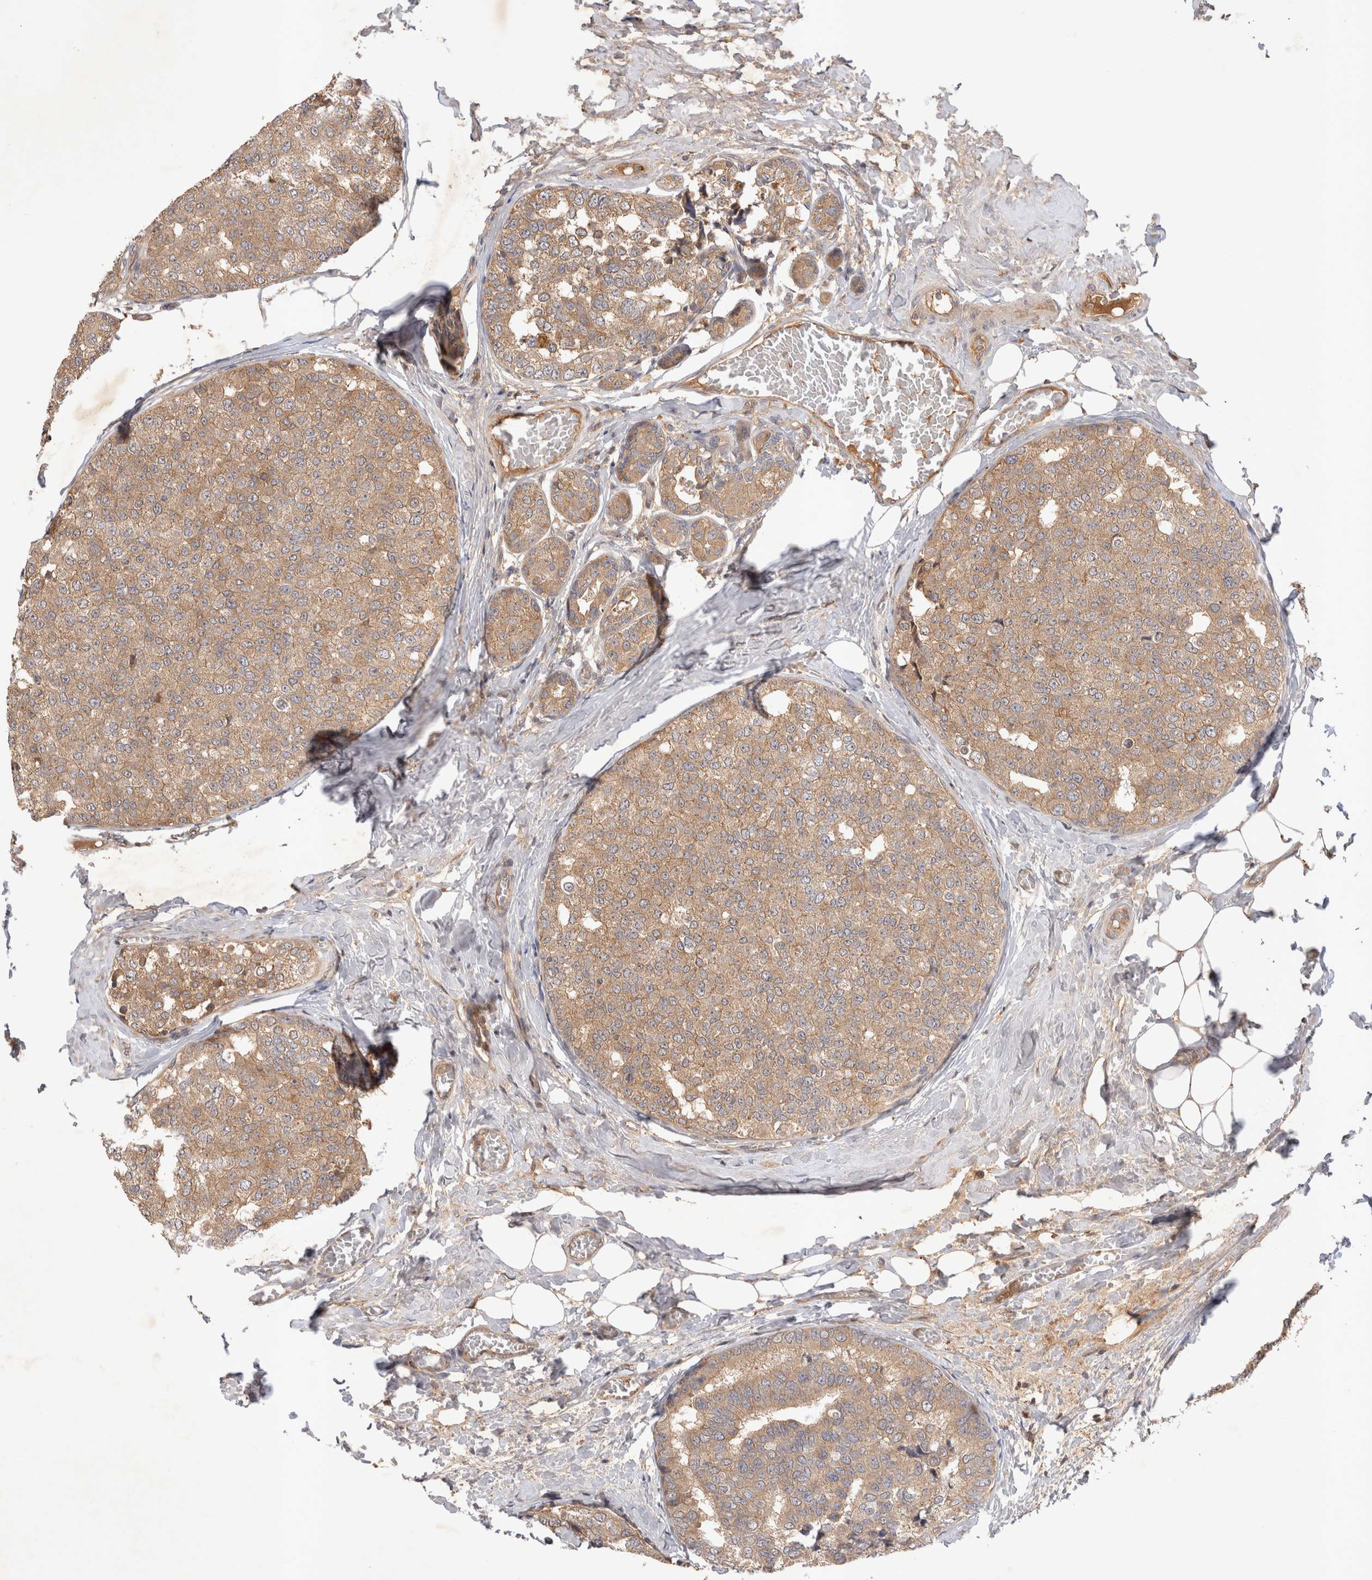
{"staining": {"intensity": "moderate", "quantity": ">75%", "location": "cytoplasmic/membranous"}, "tissue": "breast cancer", "cell_type": "Tumor cells", "image_type": "cancer", "snomed": [{"axis": "morphology", "description": "Normal tissue, NOS"}, {"axis": "morphology", "description": "Duct carcinoma"}, {"axis": "topography", "description": "Breast"}], "caption": "Breast invasive ductal carcinoma was stained to show a protein in brown. There is medium levels of moderate cytoplasmic/membranous positivity in about >75% of tumor cells.", "gene": "YES1", "patient": {"sex": "female", "age": 43}}